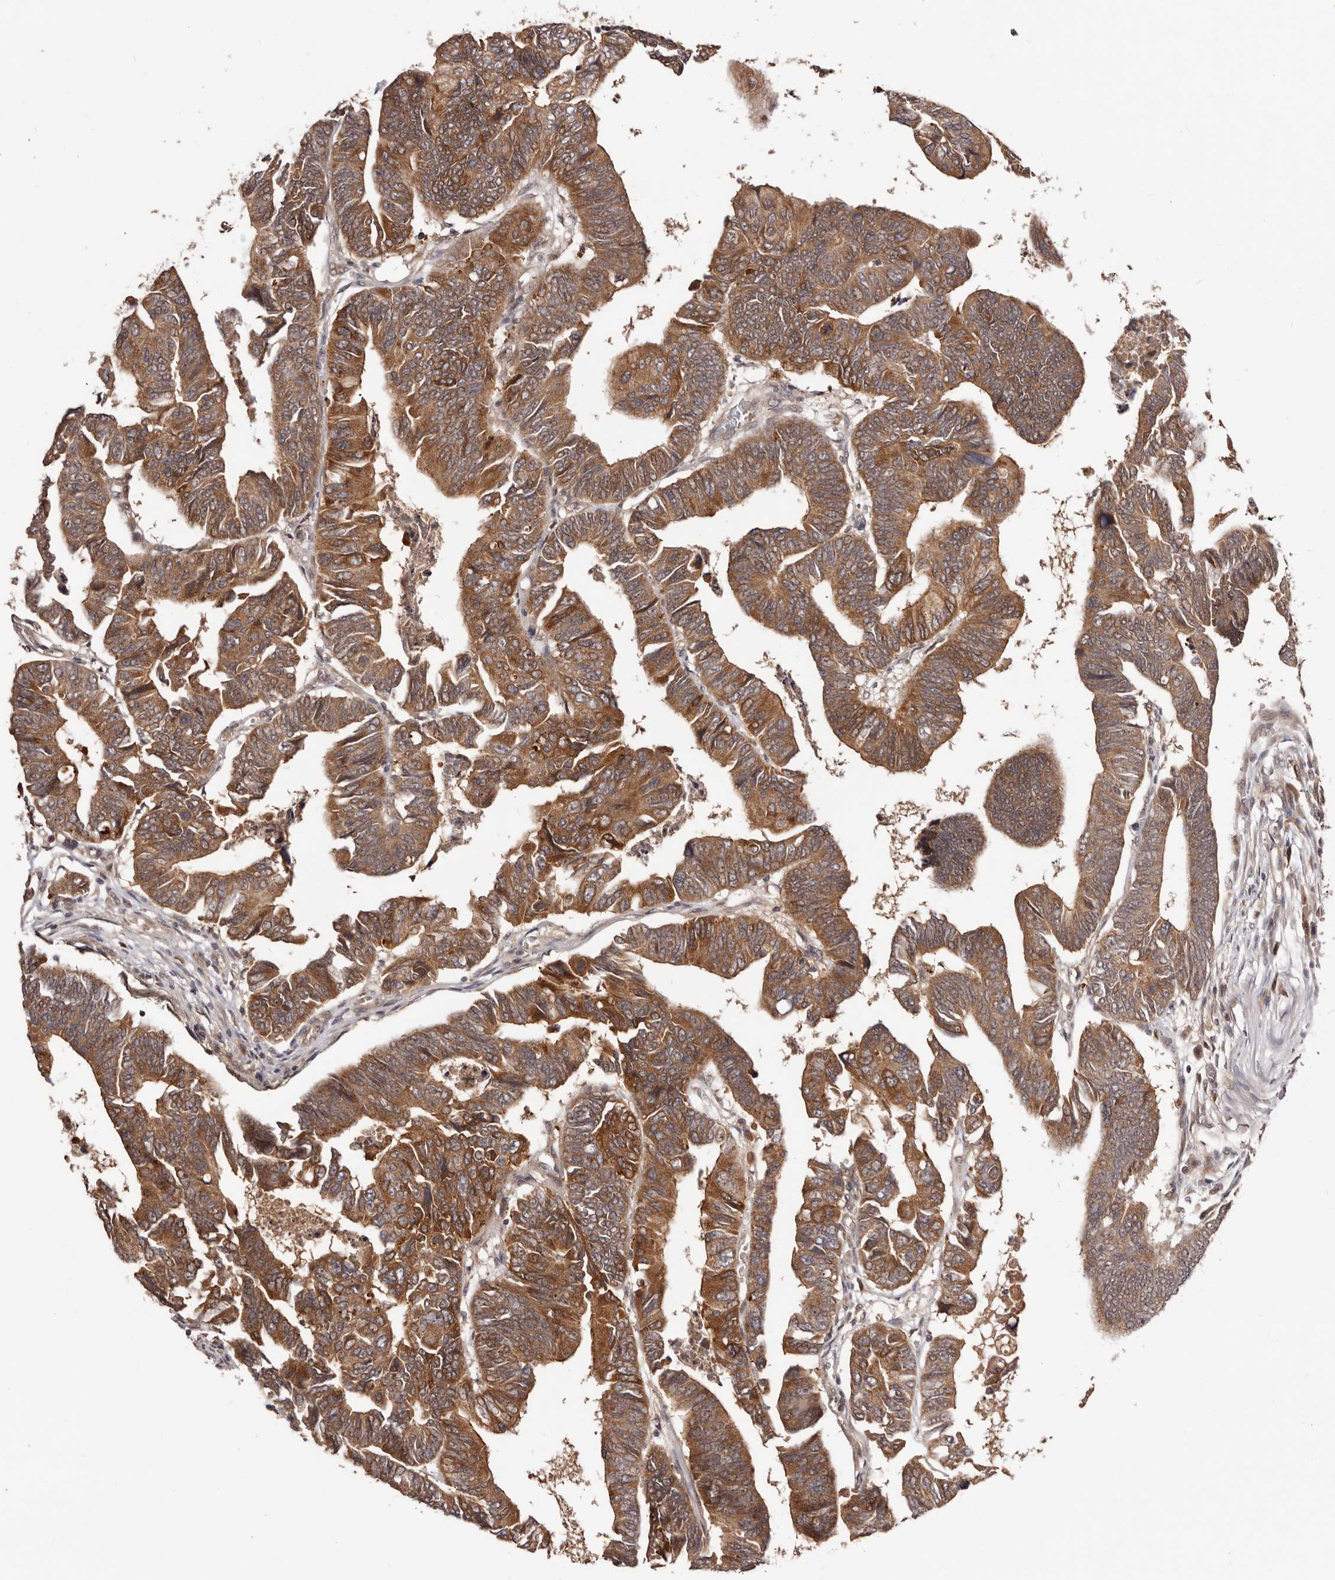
{"staining": {"intensity": "moderate", "quantity": ">75%", "location": "cytoplasmic/membranous"}, "tissue": "colorectal cancer", "cell_type": "Tumor cells", "image_type": "cancer", "snomed": [{"axis": "morphology", "description": "Adenocarcinoma, NOS"}, {"axis": "topography", "description": "Rectum"}], "caption": "About >75% of tumor cells in colorectal cancer exhibit moderate cytoplasmic/membranous protein positivity as visualized by brown immunohistochemical staining.", "gene": "MDP1", "patient": {"sex": "female", "age": 65}}